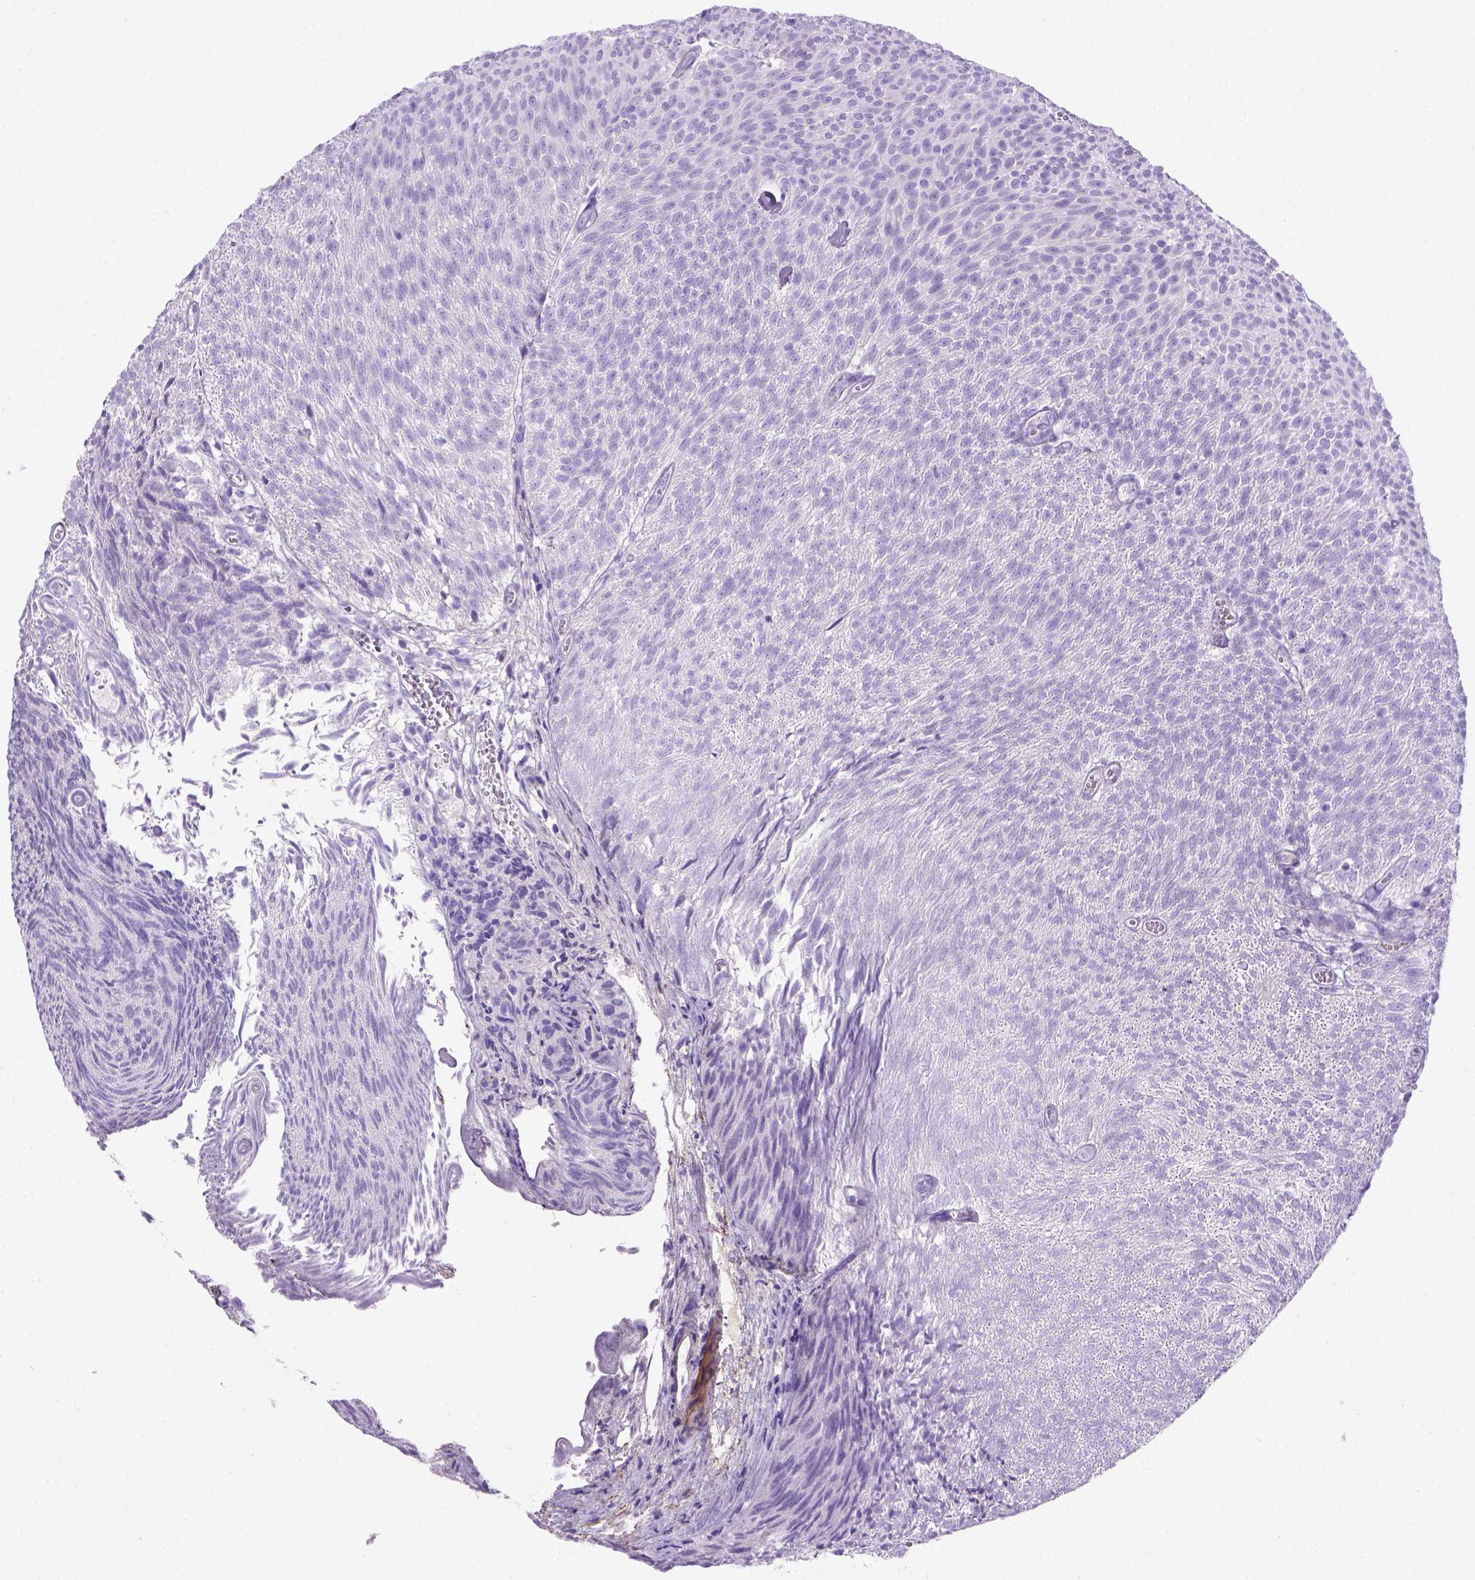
{"staining": {"intensity": "negative", "quantity": "none", "location": "none"}, "tissue": "urothelial cancer", "cell_type": "Tumor cells", "image_type": "cancer", "snomed": [{"axis": "morphology", "description": "Urothelial carcinoma, Low grade"}, {"axis": "topography", "description": "Urinary bladder"}], "caption": "DAB immunohistochemical staining of human urothelial carcinoma (low-grade) exhibits no significant expression in tumor cells.", "gene": "SIRPD", "patient": {"sex": "male", "age": 77}}